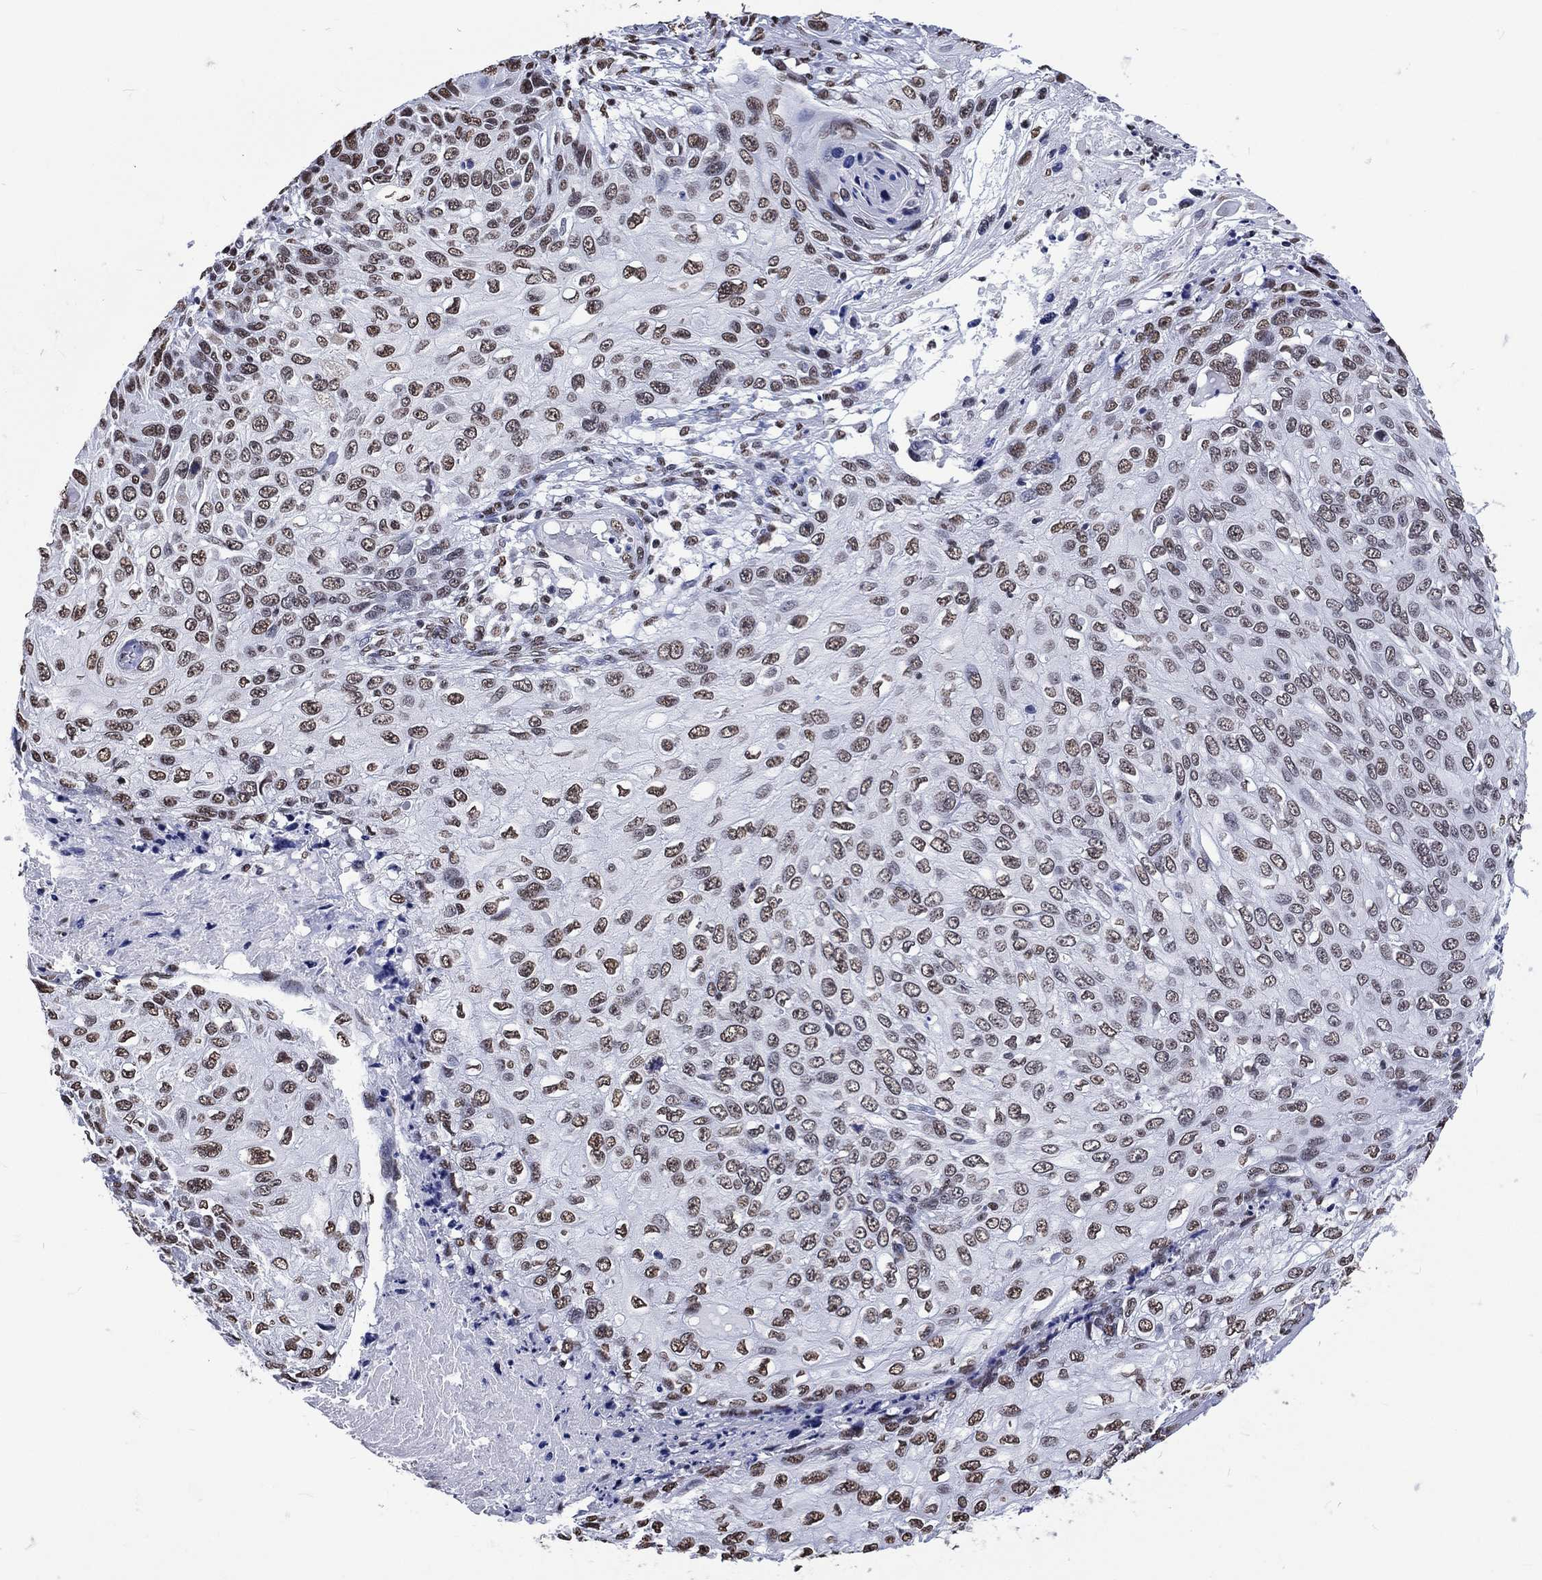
{"staining": {"intensity": "moderate", "quantity": "25%-75%", "location": "nuclear"}, "tissue": "skin cancer", "cell_type": "Tumor cells", "image_type": "cancer", "snomed": [{"axis": "morphology", "description": "Squamous cell carcinoma, NOS"}, {"axis": "topography", "description": "Skin"}], "caption": "High-magnification brightfield microscopy of skin cancer stained with DAB (3,3'-diaminobenzidine) (brown) and counterstained with hematoxylin (blue). tumor cells exhibit moderate nuclear staining is present in approximately25%-75% of cells. The staining was performed using DAB, with brown indicating positive protein expression. Nuclei are stained blue with hematoxylin.", "gene": "RETREG2", "patient": {"sex": "male", "age": 92}}